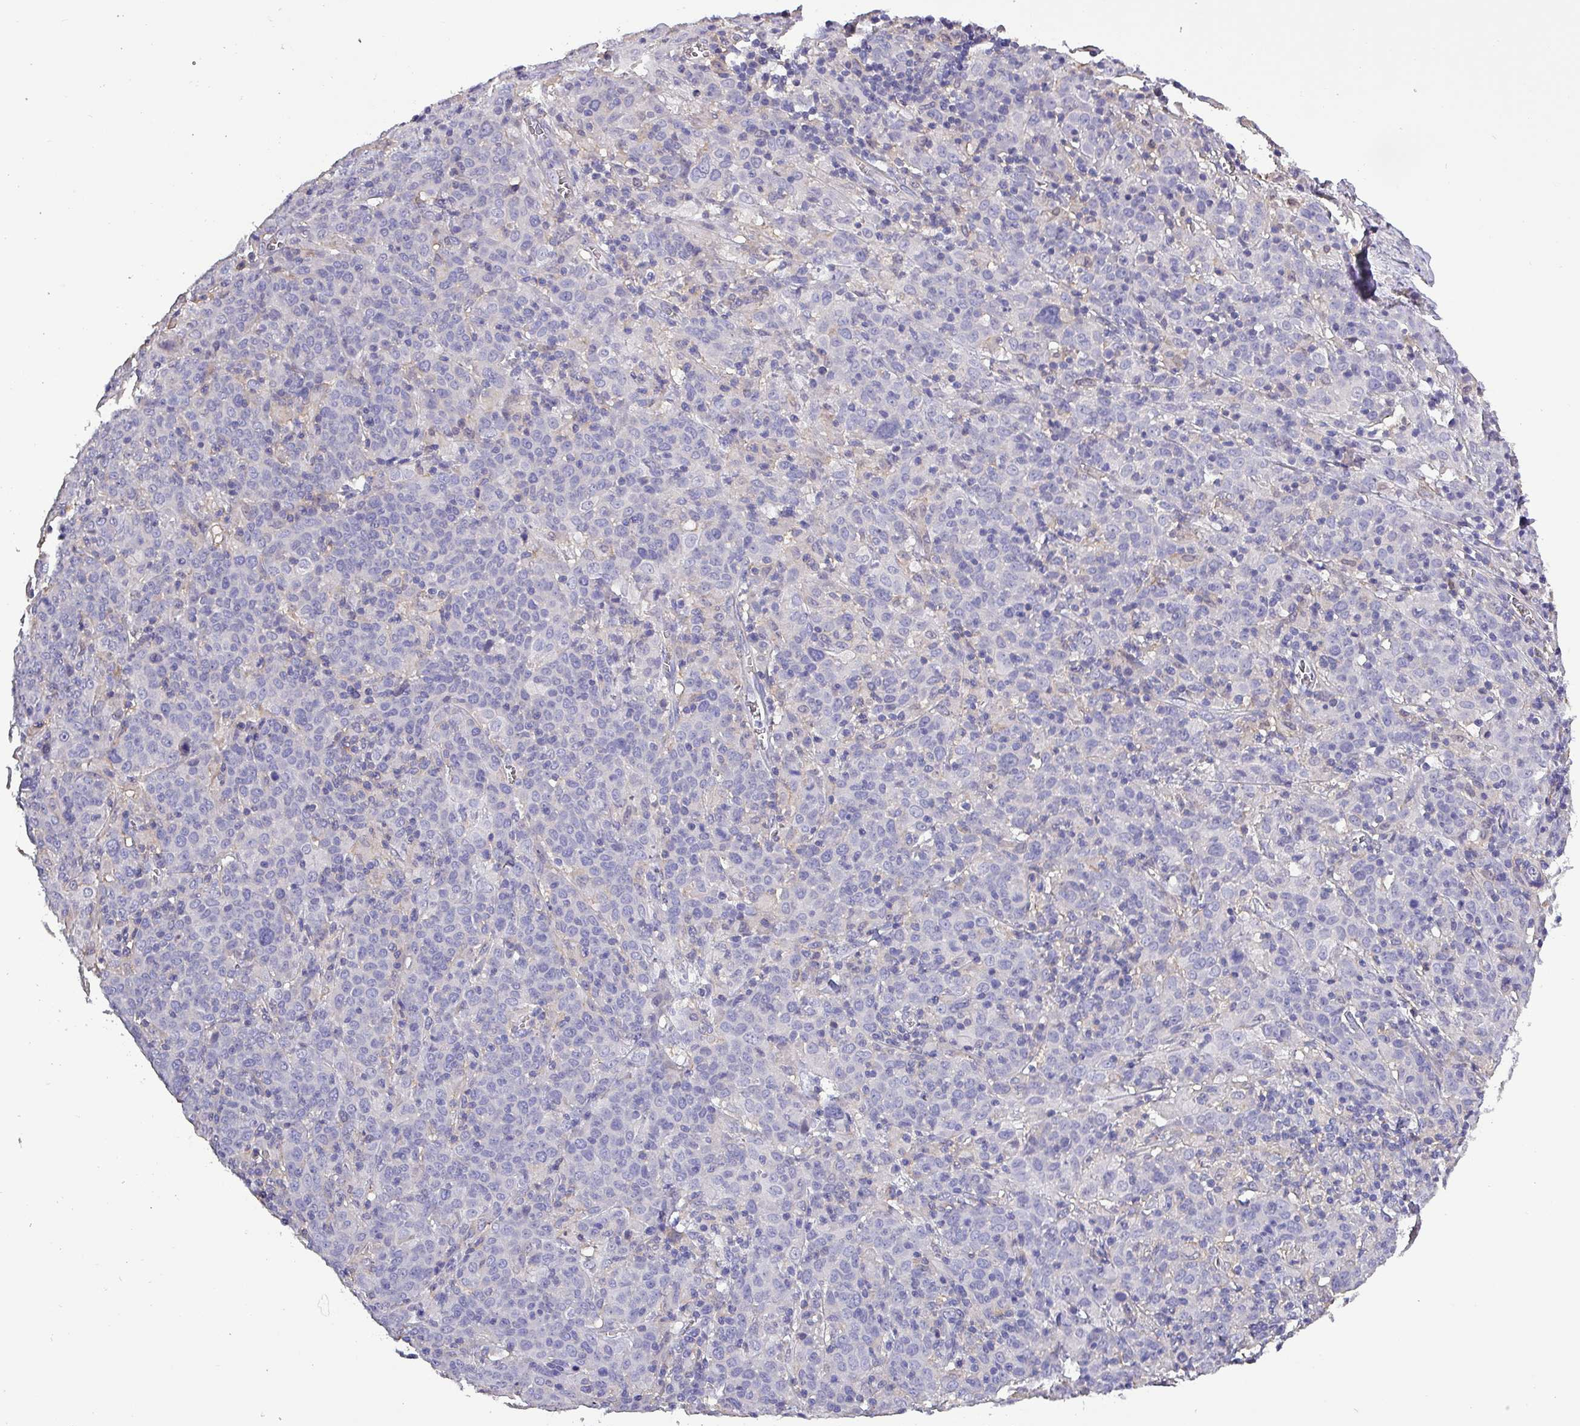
{"staining": {"intensity": "negative", "quantity": "none", "location": "none"}, "tissue": "cervical cancer", "cell_type": "Tumor cells", "image_type": "cancer", "snomed": [{"axis": "morphology", "description": "Squamous cell carcinoma, NOS"}, {"axis": "topography", "description": "Cervix"}], "caption": "IHC of human cervical cancer (squamous cell carcinoma) reveals no positivity in tumor cells.", "gene": "HTRA4", "patient": {"sex": "female", "age": 67}}